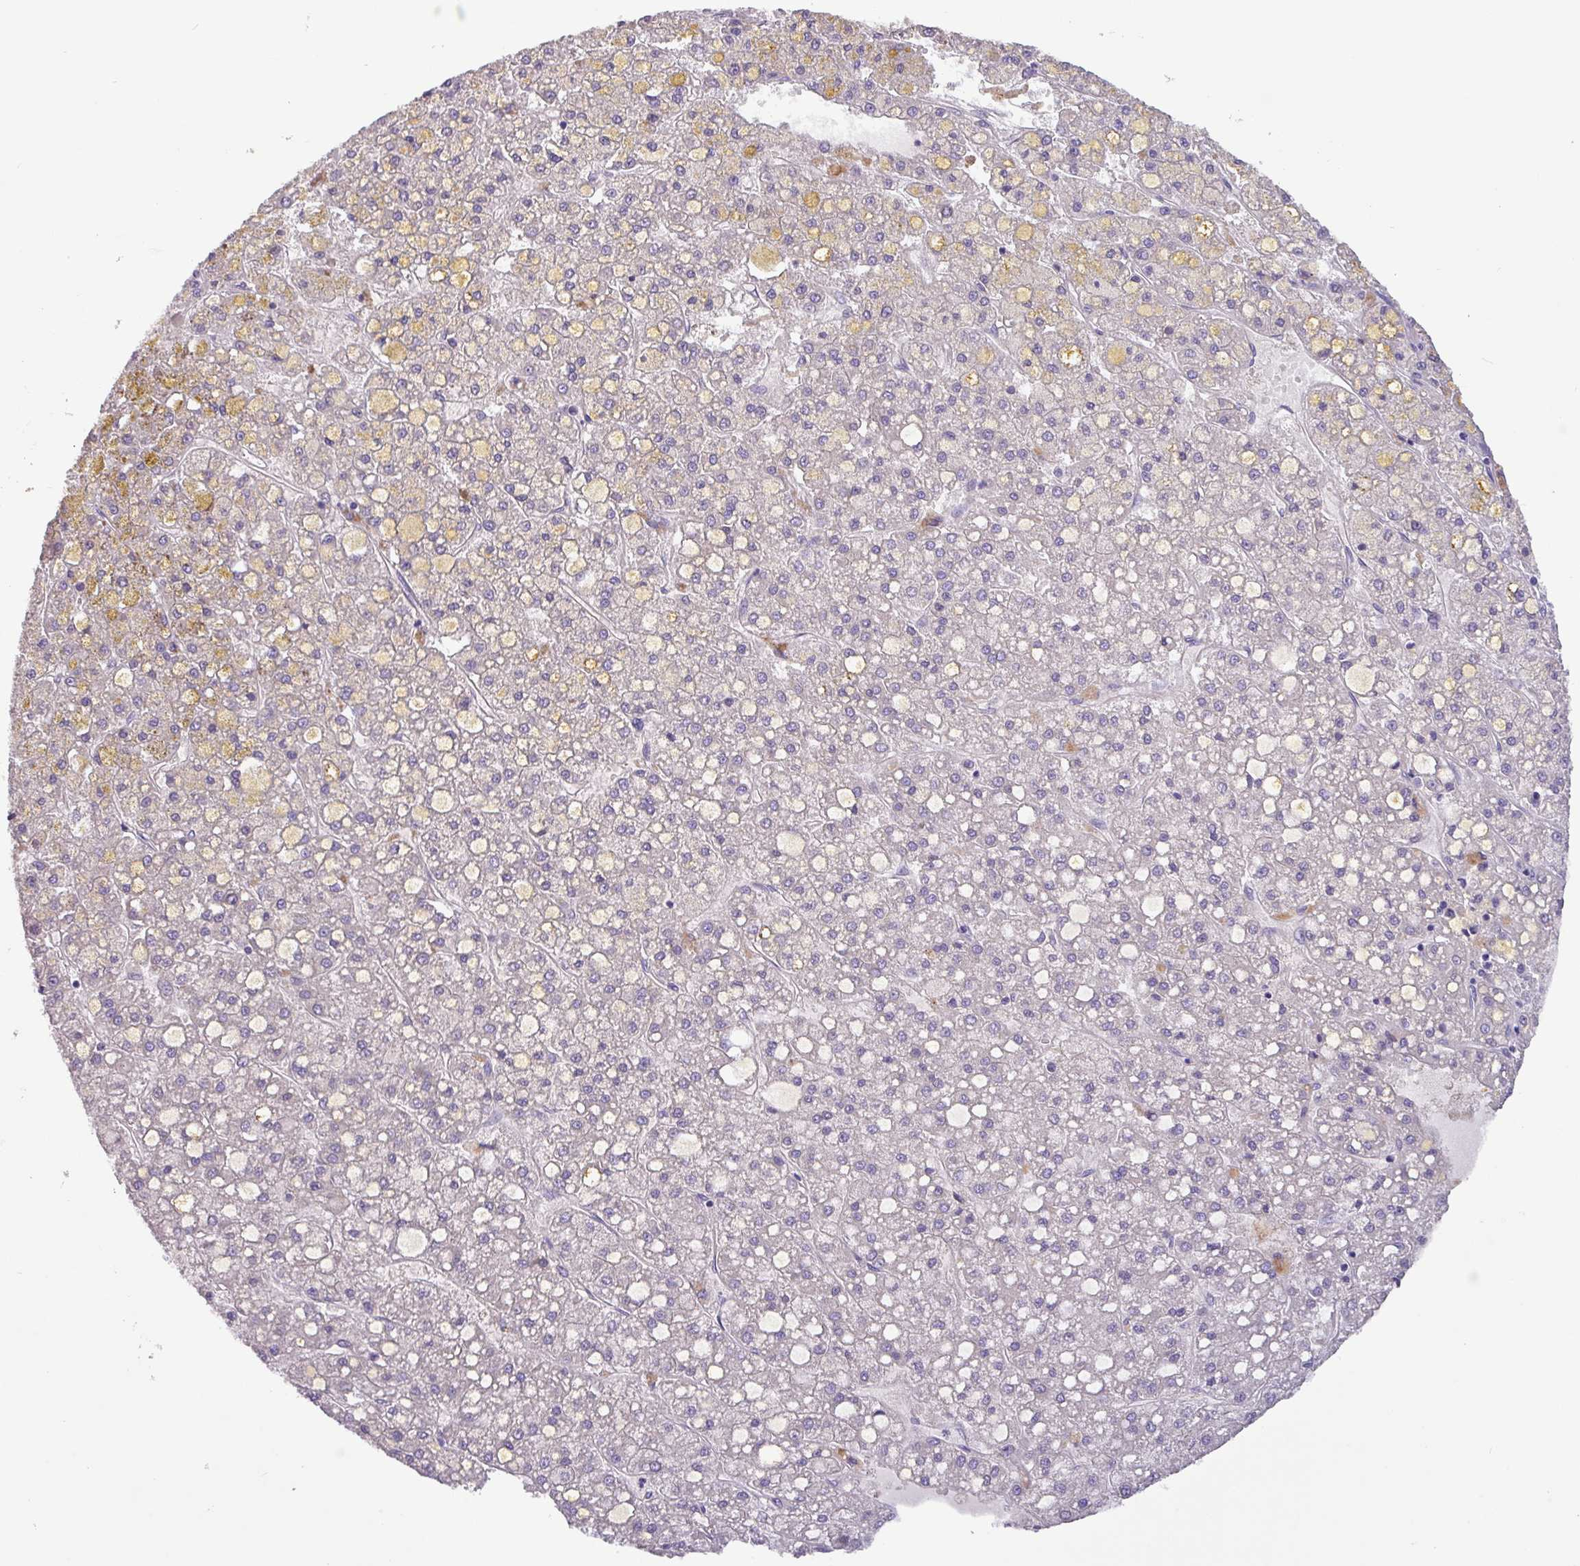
{"staining": {"intensity": "negative", "quantity": "none", "location": "none"}, "tissue": "liver cancer", "cell_type": "Tumor cells", "image_type": "cancer", "snomed": [{"axis": "morphology", "description": "Carcinoma, Hepatocellular, NOS"}, {"axis": "topography", "description": "Liver"}], "caption": "DAB (3,3'-diaminobenzidine) immunohistochemical staining of hepatocellular carcinoma (liver) shows no significant expression in tumor cells.", "gene": "MRM2", "patient": {"sex": "male", "age": 67}}